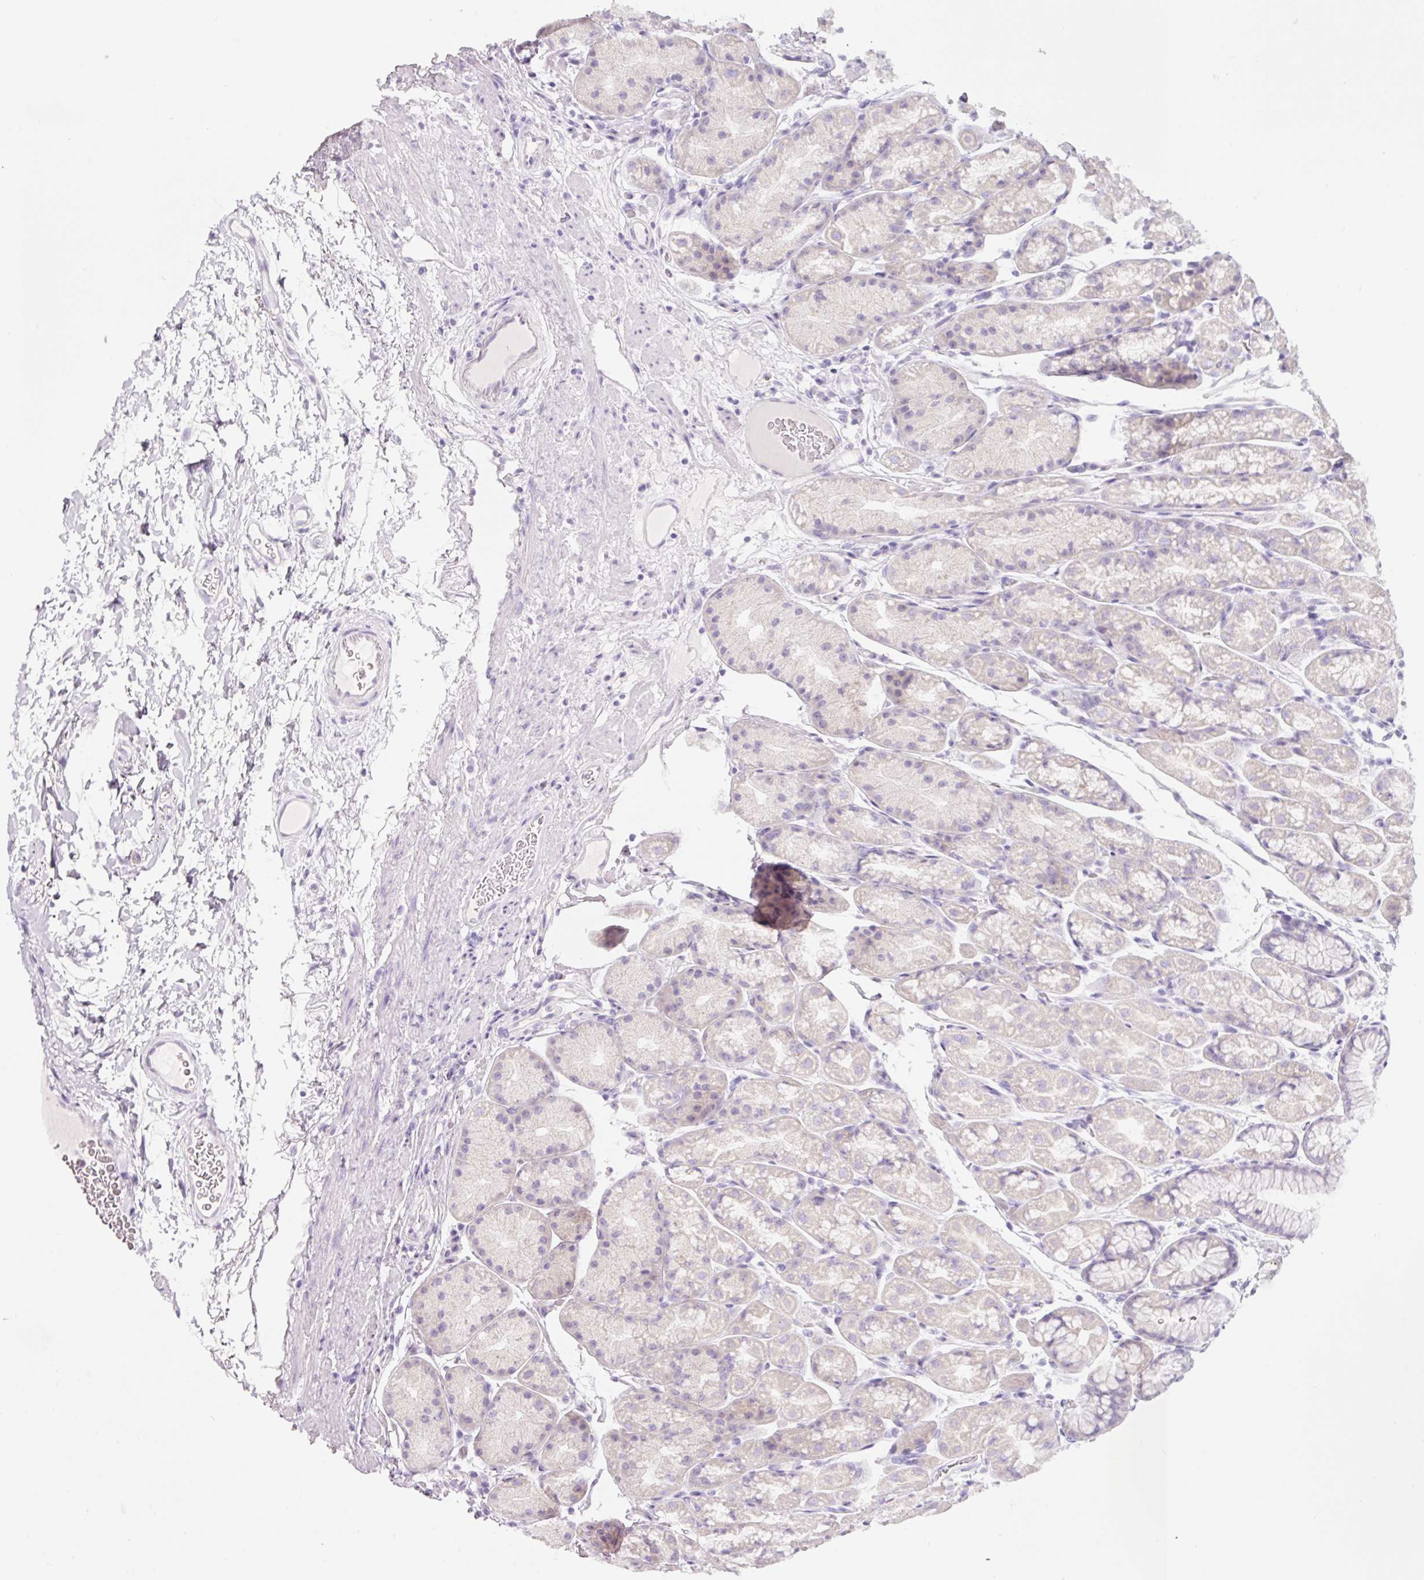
{"staining": {"intensity": "negative", "quantity": "none", "location": "none"}, "tissue": "stomach", "cell_type": "Glandular cells", "image_type": "normal", "snomed": [{"axis": "morphology", "description": "Normal tissue, NOS"}, {"axis": "topography", "description": "Stomach, lower"}], "caption": "This is an IHC image of unremarkable stomach. There is no expression in glandular cells.", "gene": "SLC2A2", "patient": {"sex": "male", "age": 67}}